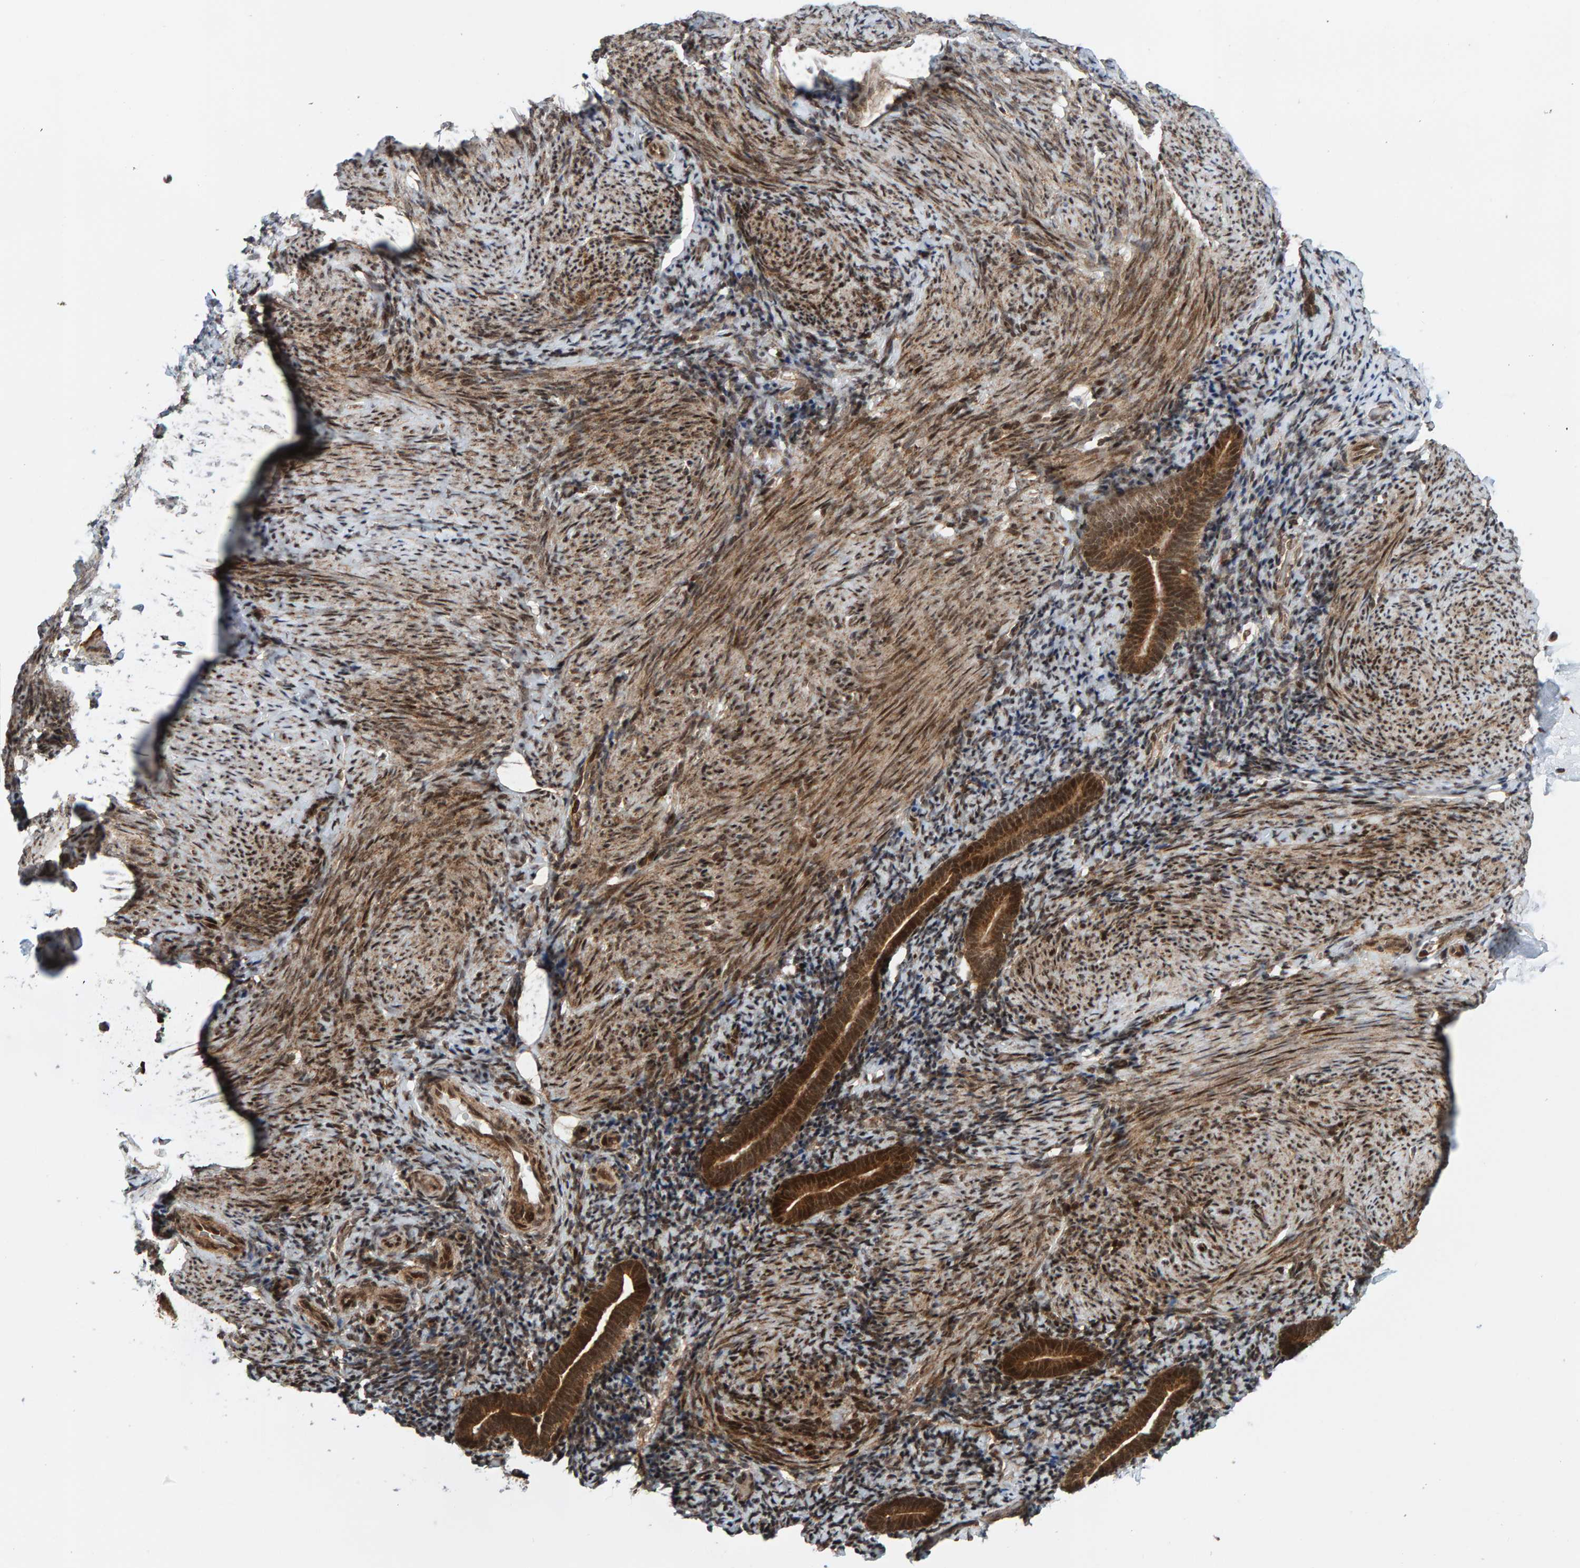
{"staining": {"intensity": "moderate", "quantity": ">75%", "location": "cytoplasmic/membranous,nuclear"}, "tissue": "endometrium", "cell_type": "Cells in endometrial stroma", "image_type": "normal", "snomed": [{"axis": "morphology", "description": "Normal tissue, NOS"}, {"axis": "topography", "description": "Endometrium"}], "caption": "About >75% of cells in endometrial stroma in benign endometrium demonstrate moderate cytoplasmic/membranous,nuclear protein staining as visualized by brown immunohistochemical staining.", "gene": "ZNF366", "patient": {"sex": "female", "age": 51}}